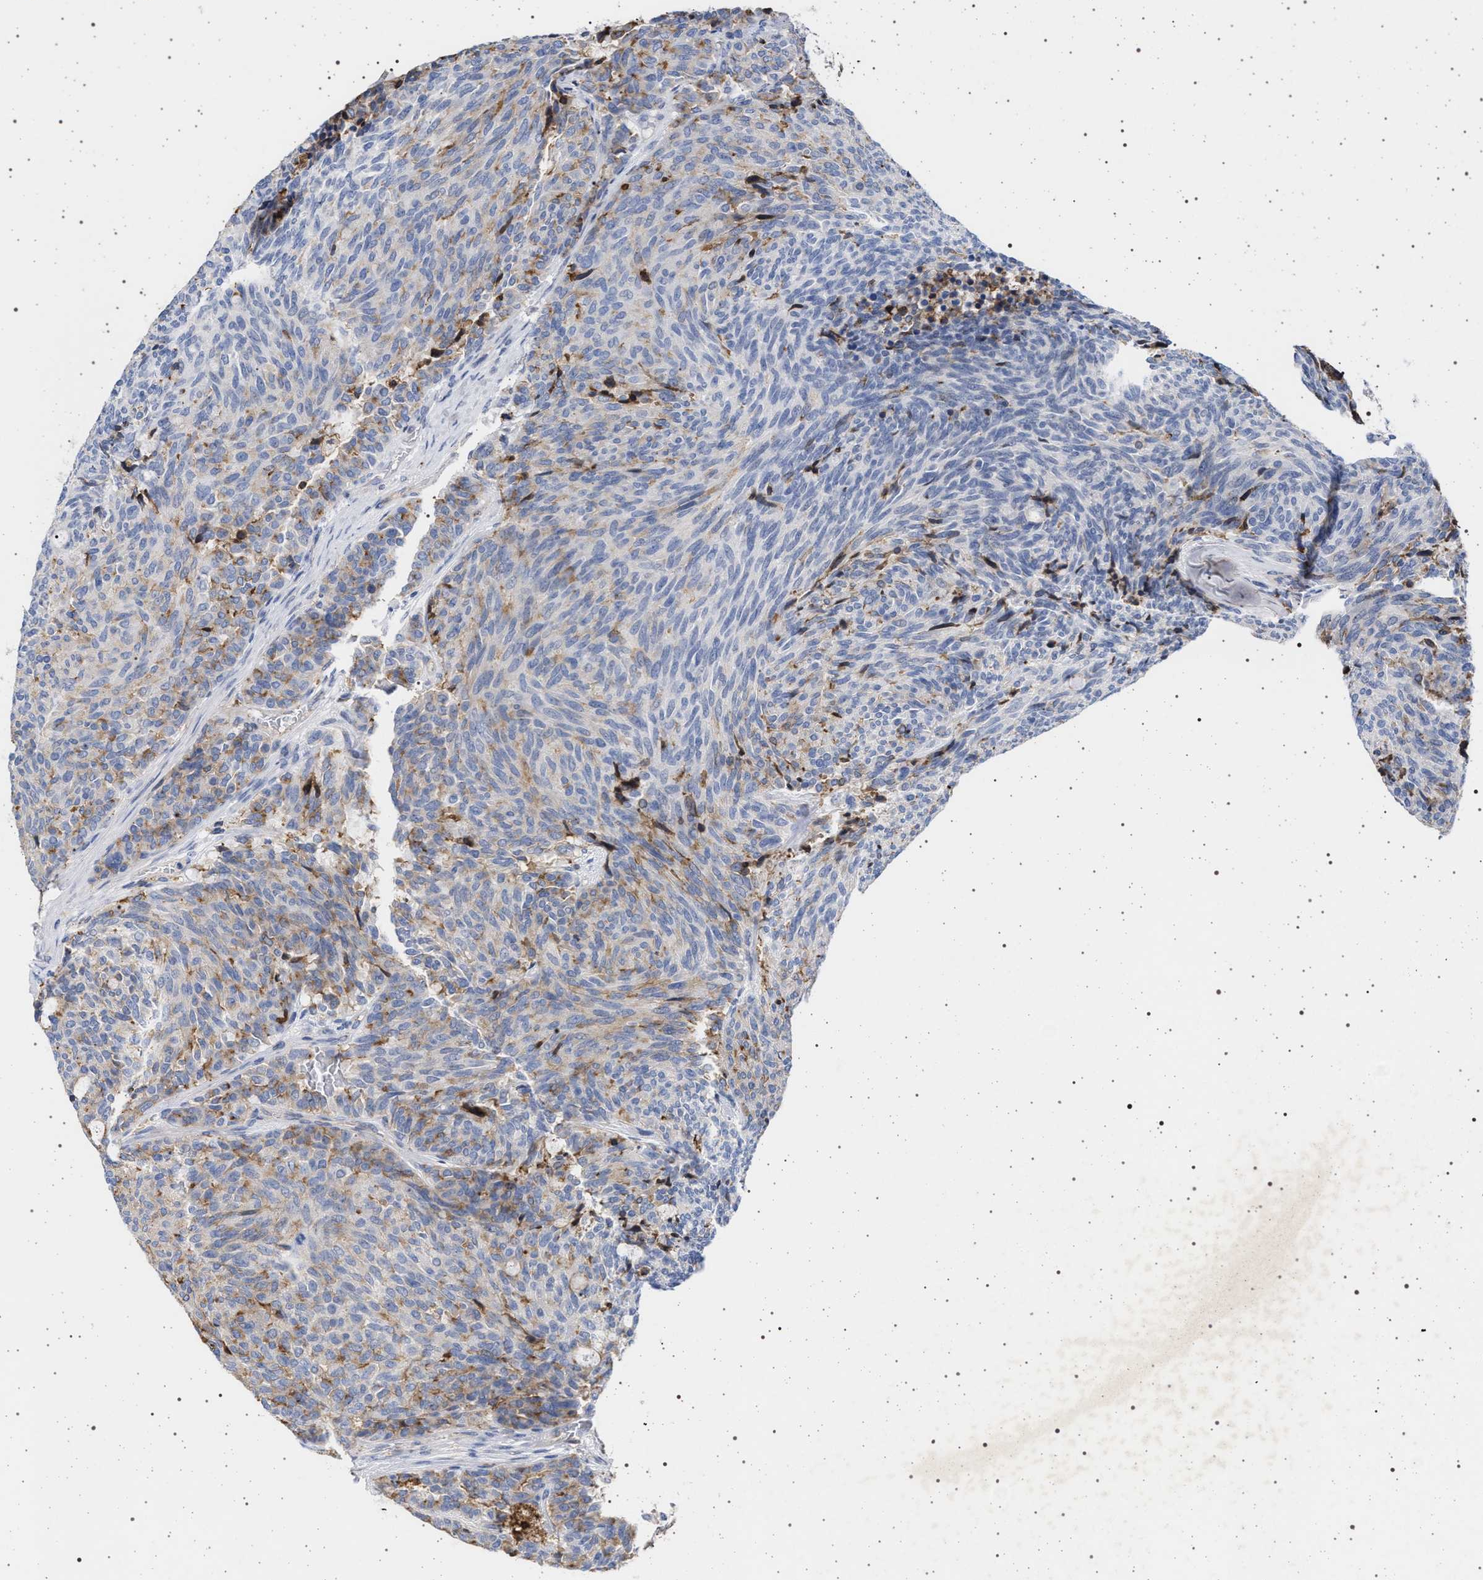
{"staining": {"intensity": "weak", "quantity": "25%-75%", "location": "cytoplasmic/membranous"}, "tissue": "carcinoid", "cell_type": "Tumor cells", "image_type": "cancer", "snomed": [{"axis": "morphology", "description": "Carcinoid, malignant, NOS"}, {"axis": "topography", "description": "Pancreas"}], "caption": "Carcinoid was stained to show a protein in brown. There is low levels of weak cytoplasmic/membranous expression in approximately 25%-75% of tumor cells.", "gene": "PLG", "patient": {"sex": "female", "age": 54}}